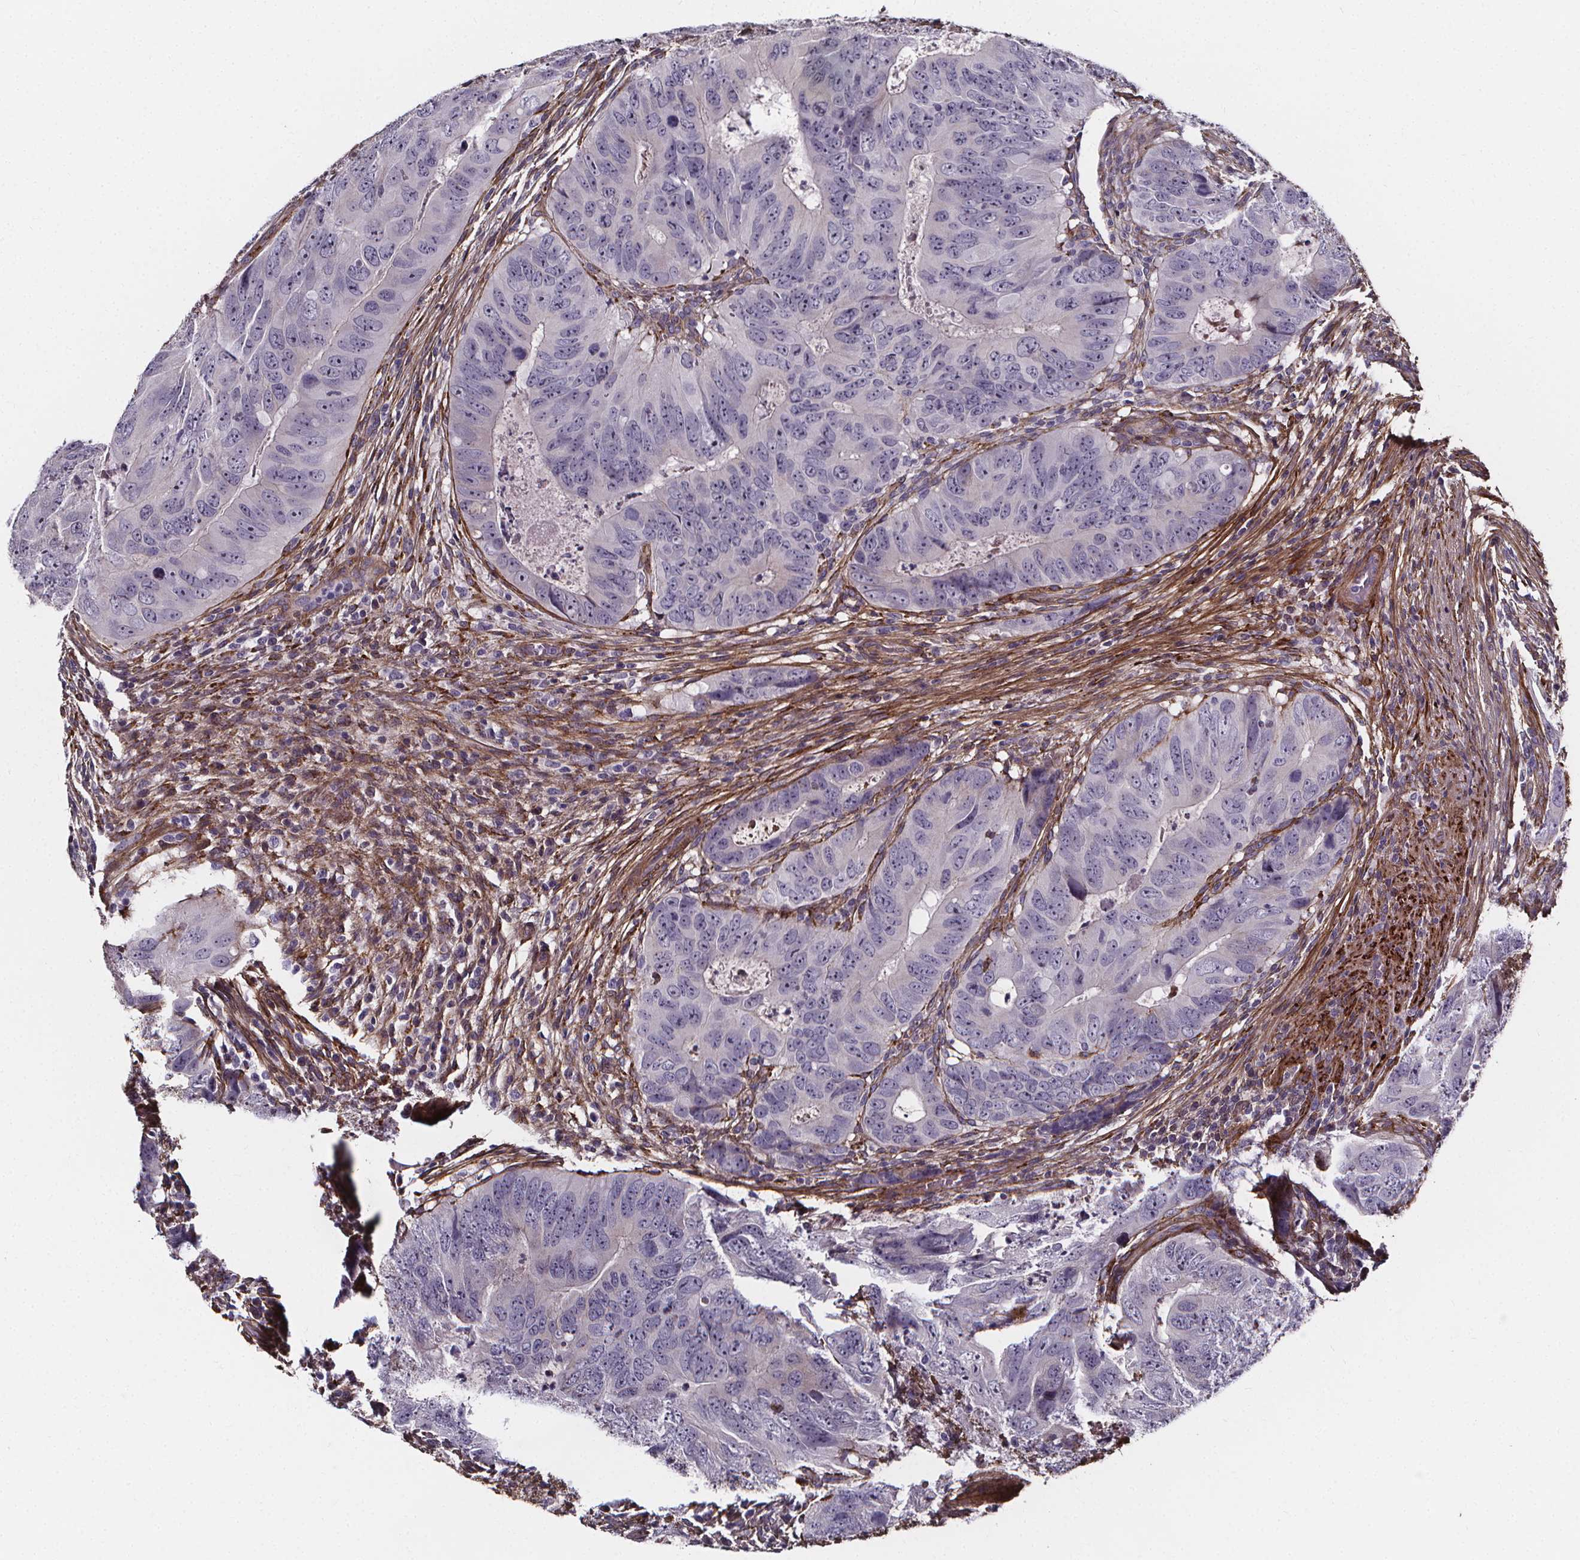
{"staining": {"intensity": "negative", "quantity": "none", "location": "none"}, "tissue": "colorectal cancer", "cell_type": "Tumor cells", "image_type": "cancer", "snomed": [{"axis": "morphology", "description": "Adenocarcinoma, NOS"}, {"axis": "topography", "description": "Colon"}], "caption": "The image displays no significant staining in tumor cells of colorectal cancer. (DAB (3,3'-diaminobenzidine) IHC with hematoxylin counter stain).", "gene": "AEBP1", "patient": {"sex": "male", "age": 79}}